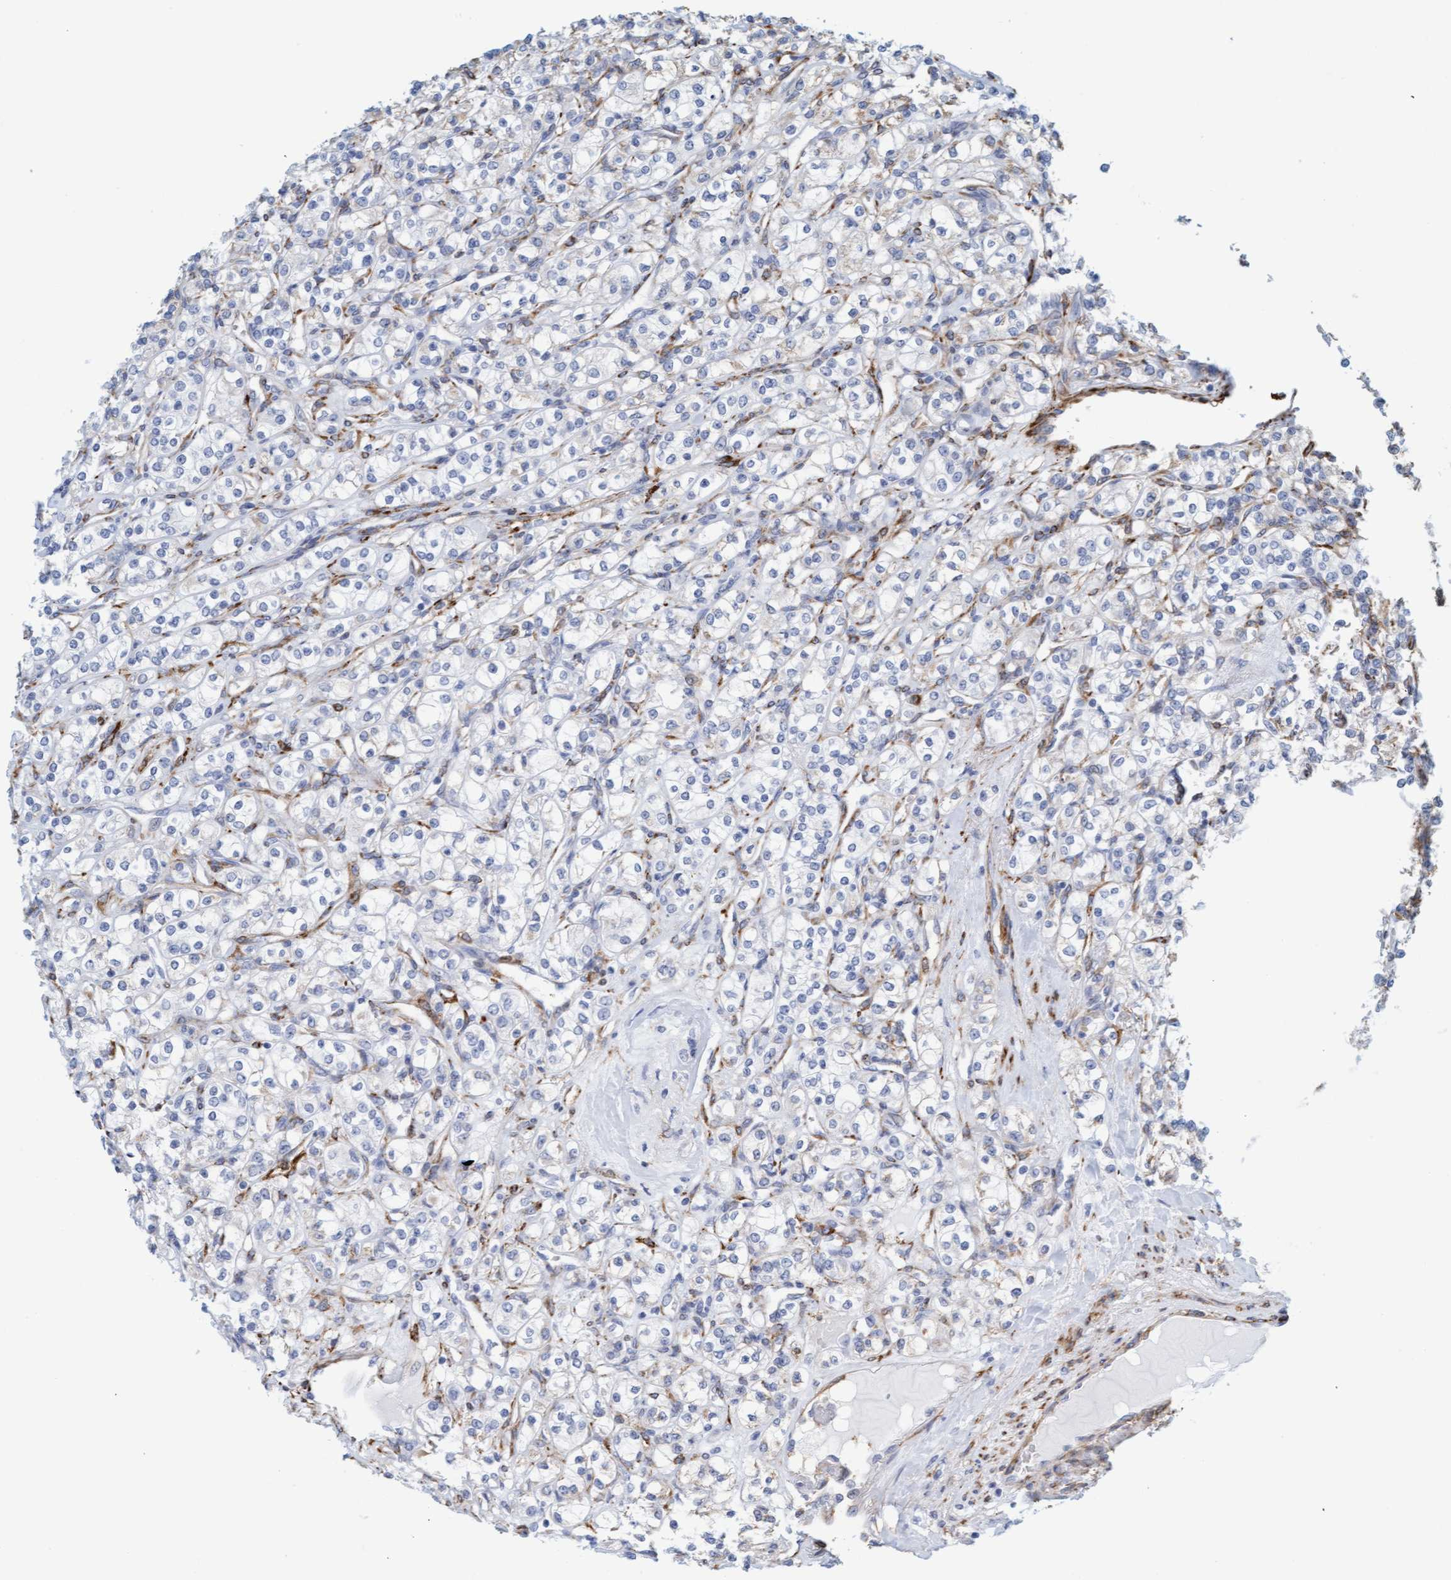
{"staining": {"intensity": "negative", "quantity": "none", "location": "none"}, "tissue": "renal cancer", "cell_type": "Tumor cells", "image_type": "cancer", "snomed": [{"axis": "morphology", "description": "Adenocarcinoma, NOS"}, {"axis": "topography", "description": "Kidney"}], "caption": "This is a histopathology image of immunohistochemistry (IHC) staining of renal adenocarcinoma, which shows no staining in tumor cells. Brightfield microscopy of immunohistochemistry (IHC) stained with DAB (3,3'-diaminobenzidine) (brown) and hematoxylin (blue), captured at high magnification.", "gene": "MAP1B", "patient": {"sex": "male", "age": 77}}